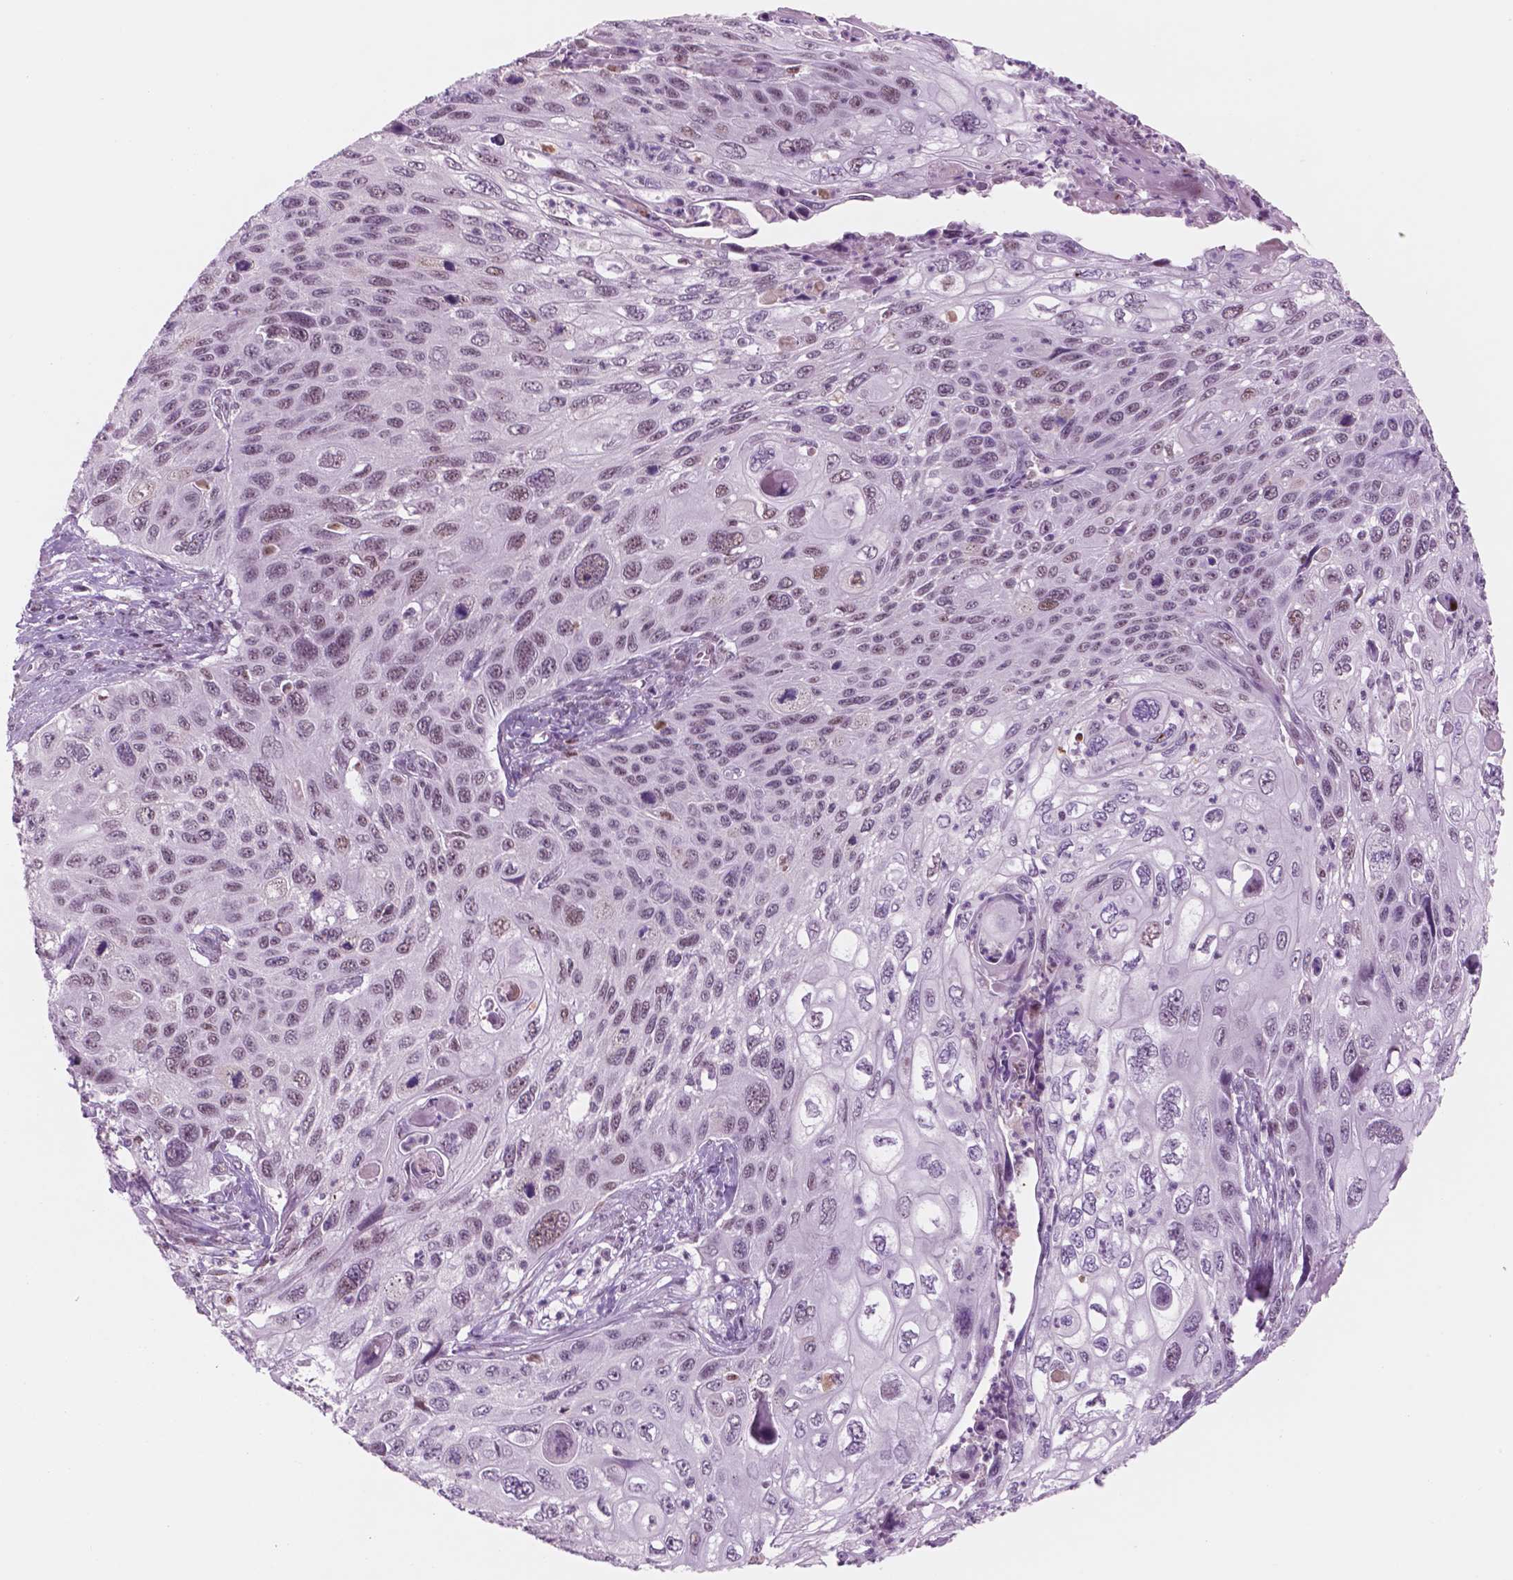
{"staining": {"intensity": "weak", "quantity": "25%-75%", "location": "nuclear"}, "tissue": "cervical cancer", "cell_type": "Tumor cells", "image_type": "cancer", "snomed": [{"axis": "morphology", "description": "Squamous cell carcinoma, NOS"}, {"axis": "topography", "description": "Cervix"}], "caption": "The image displays a brown stain indicating the presence of a protein in the nuclear of tumor cells in cervical squamous cell carcinoma. The staining was performed using DAB (3,3'-diaminobenzidine), with brown indicating positive protein expression. Nuclei are stained blue with hematoxylin.", "gene": "CTR9", "patient": {"sex": "female", "age": 70}}